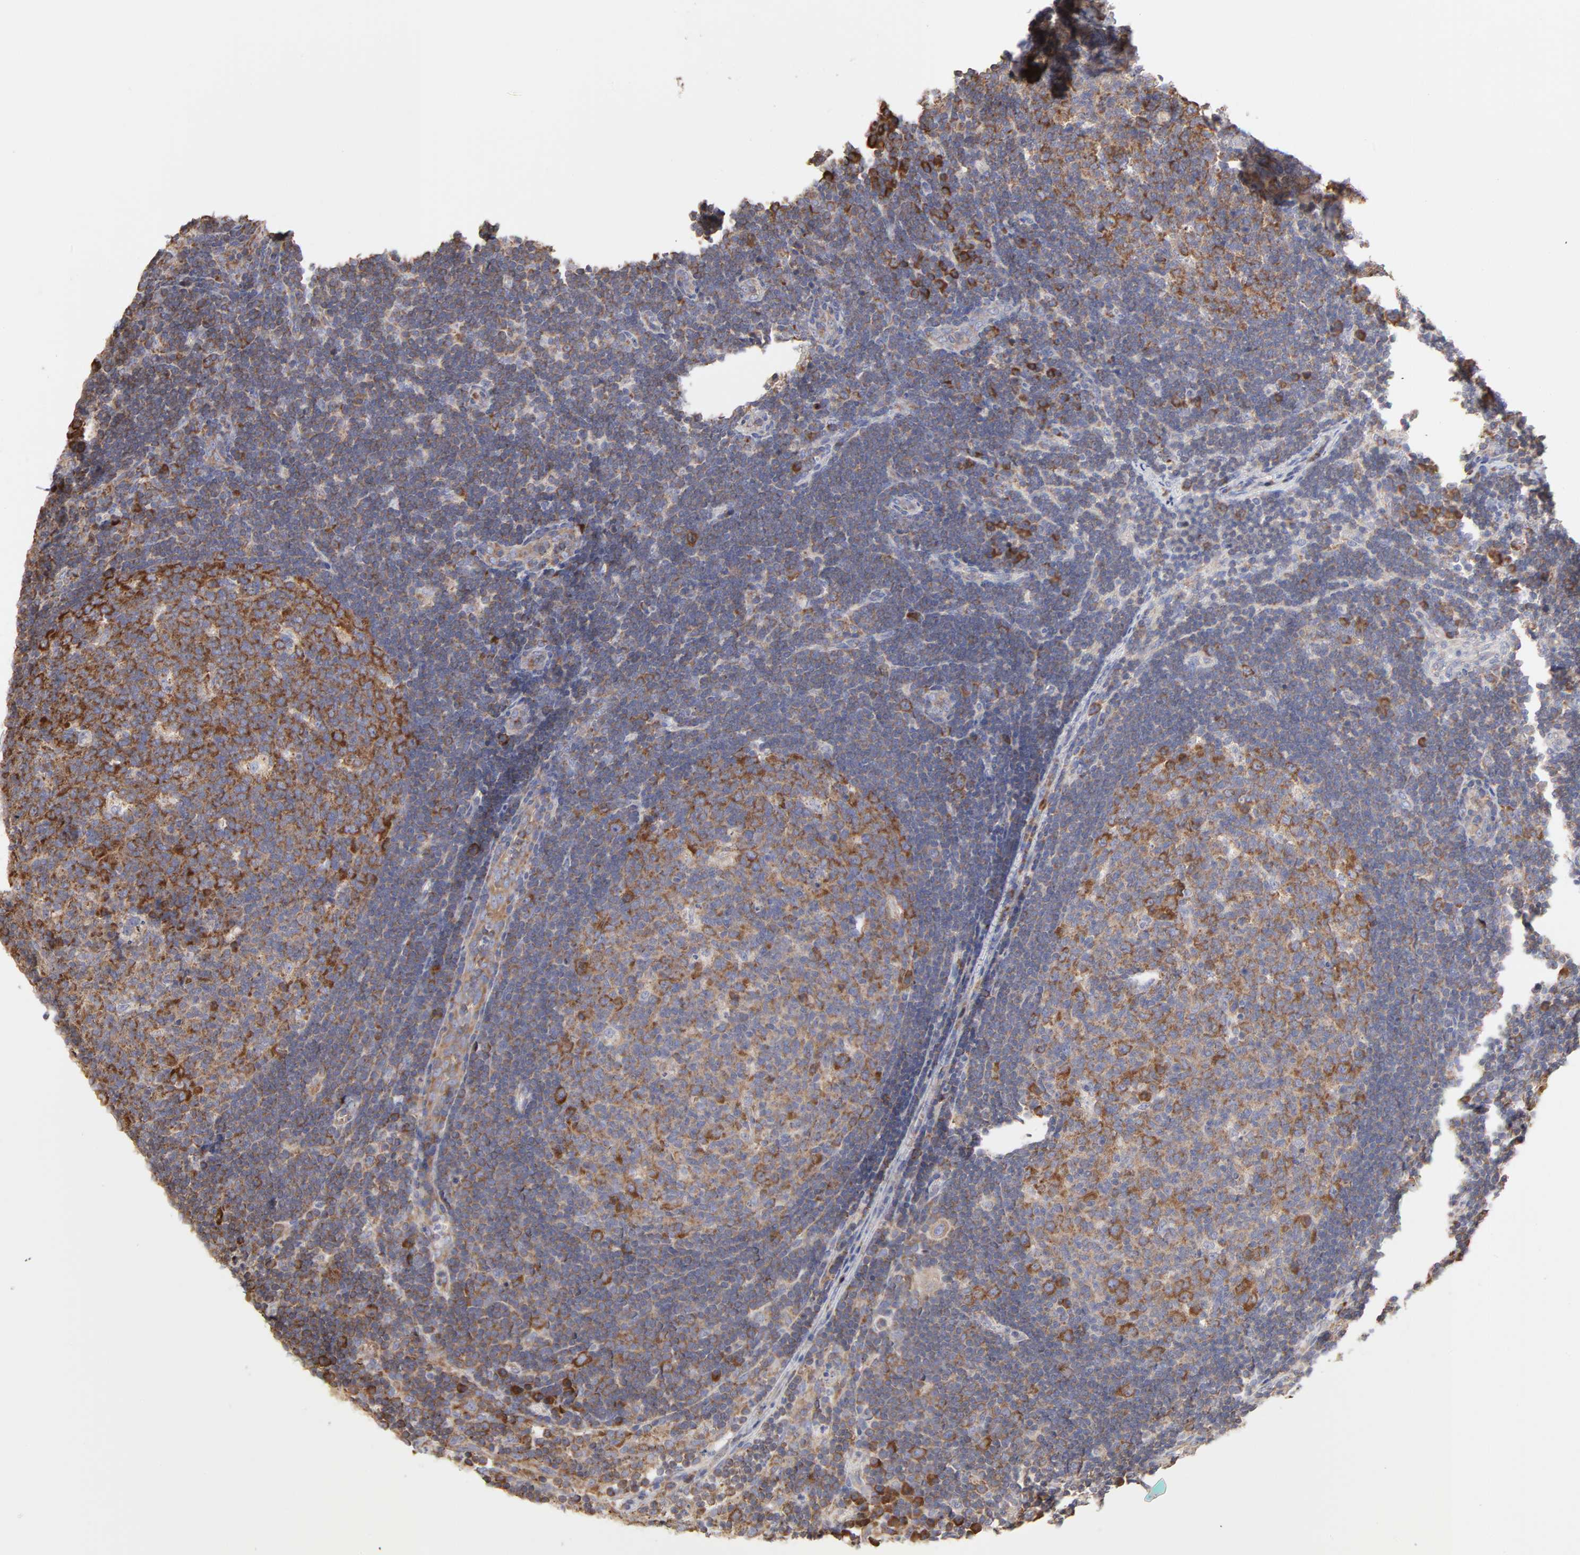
{"staining": {"intensity": "moderate", "quantity": ">75%", "location": "cytoplasmic/membranous"}, "tissue": "lymph node", "cell_type": "Germinal center cells", "image_type": "normal", "snomed": [{"axis": "morphology", "description": "Normal tissue, NOS"}, {"axis": "morphology", "description": "Squamous cell carcinoma, metastatic, NOS"}, {"axis": "topography", "description": "Lymph node"}], "caption": "Protein expression analysis of benign human lymph node reveals moderate cytoplasmic/membranous staining in approximately >75% of germinal center cells. Ihc stains the protein in brown and the nuclei are stained blue.", "gene": "RPL3", "patient": {"sex": "female", "age": 53}}